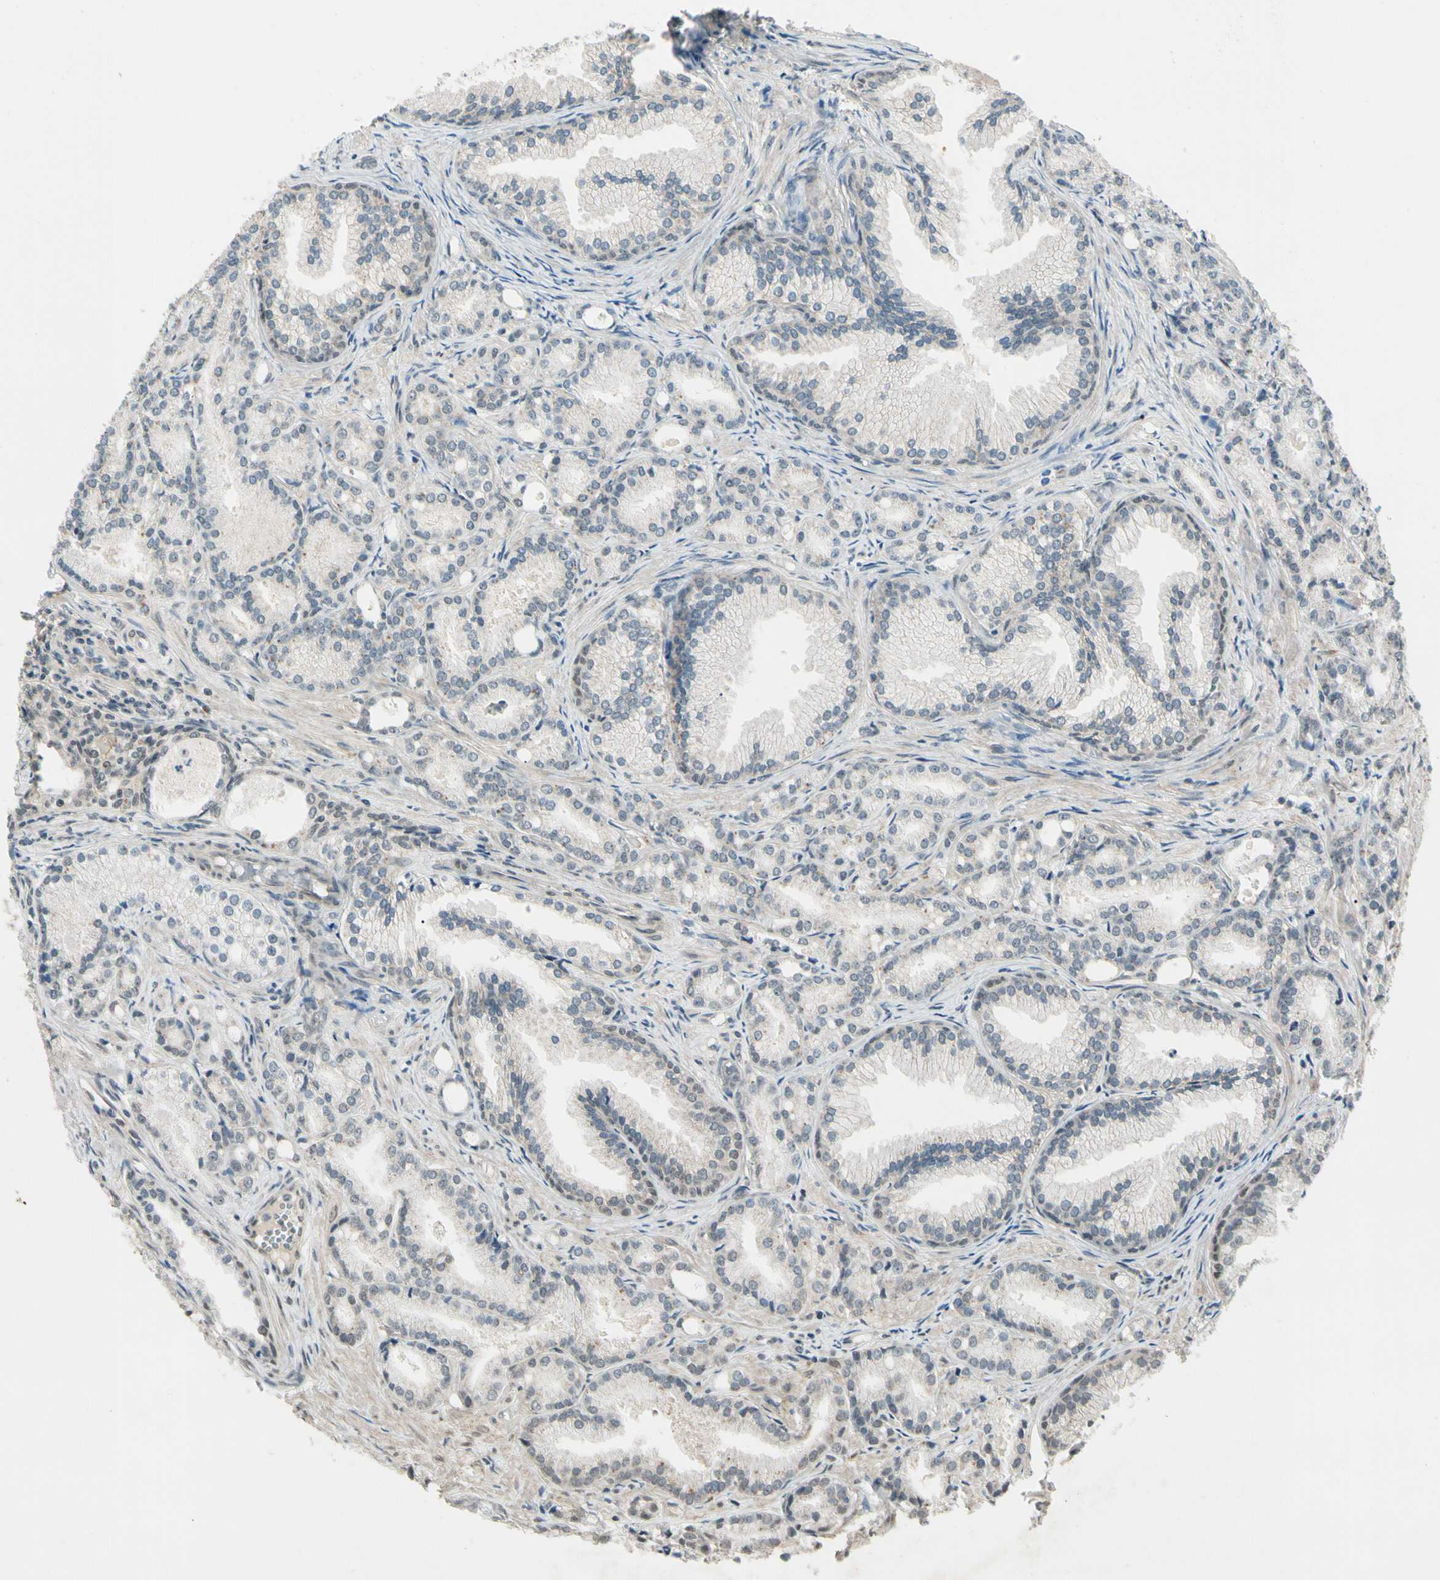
{"staining": {"intensity": "weak", "quantity": "<25%", "location": "cytoplasmic/membranous"}, "tissue": "prostate cancer", "cell_type": "Tumor cells", "image_type": "cancer", "snomed": [{"axis": "morphology", "description": "Adenocarcinoma, Low grade"}, {"axis": "topography", "description": "Prostate"}], "caption": "Immunohistochemistry (IHC) micrograph of prostate cancer stained for a protein (brown), which displays no staining in tumor cells. (IHC, brightfield microscopy, high magnification).", "gene": "ZSCAN12", "patient": {"sex": "male", "age": 72}}